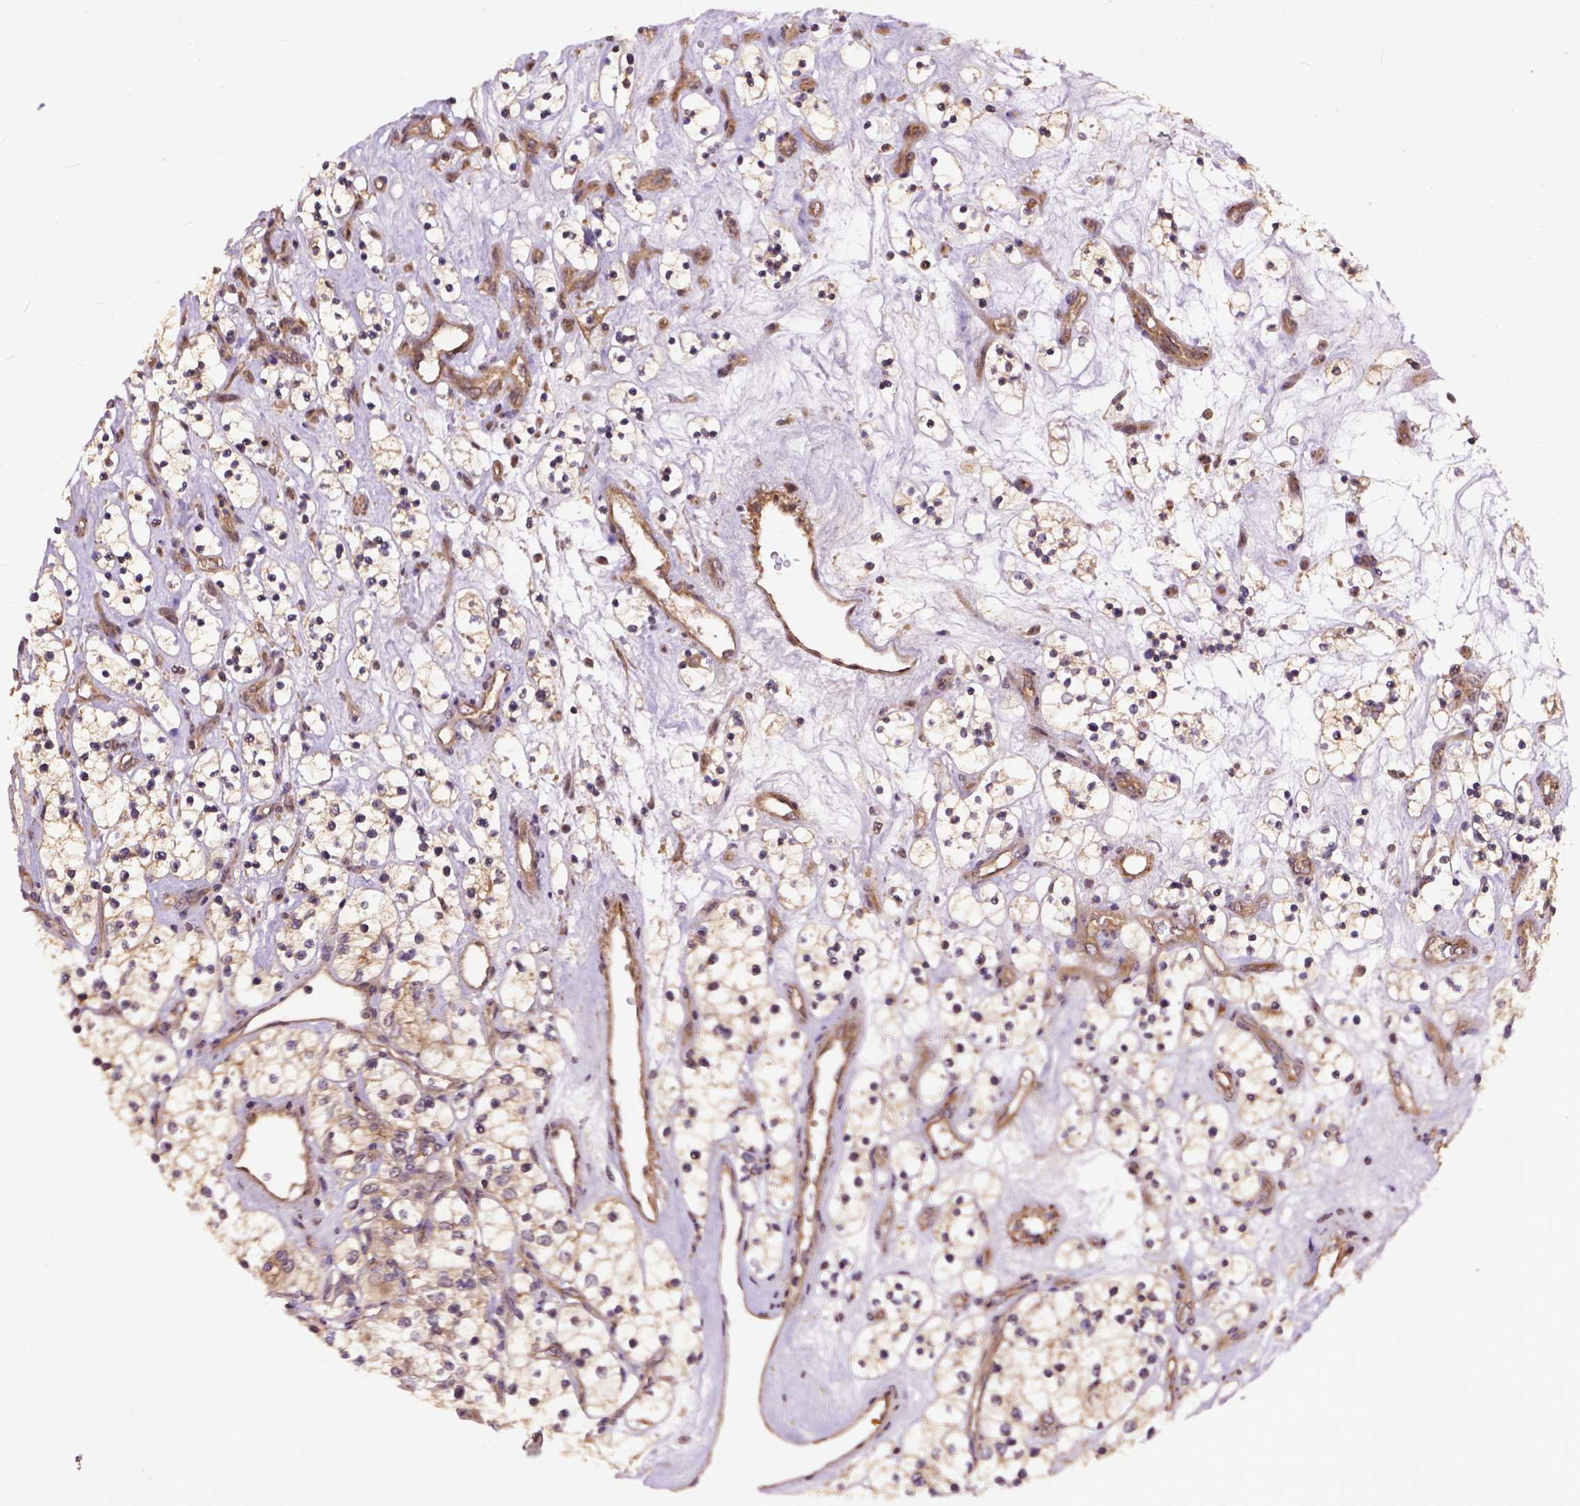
{"staining": {"intensity": "weak", "quantity": ">75%", "location": "cytoplasmic/membranous"}, "tissue": "renal cancer", "cell_type": "Tumor cells", "image_type": "cancer", "snomed": [{"axis": "morphology", "description": "Adenocarcinoma, NOS"}, {"axis": "topography", "description": "Kidney"}], "caption": "Human renal adenocarcinoma stained with a protein marker shows weak staining in tumor cells.", "gene": "ZNF616", "patient": {"sex": "female", "age": 69}}